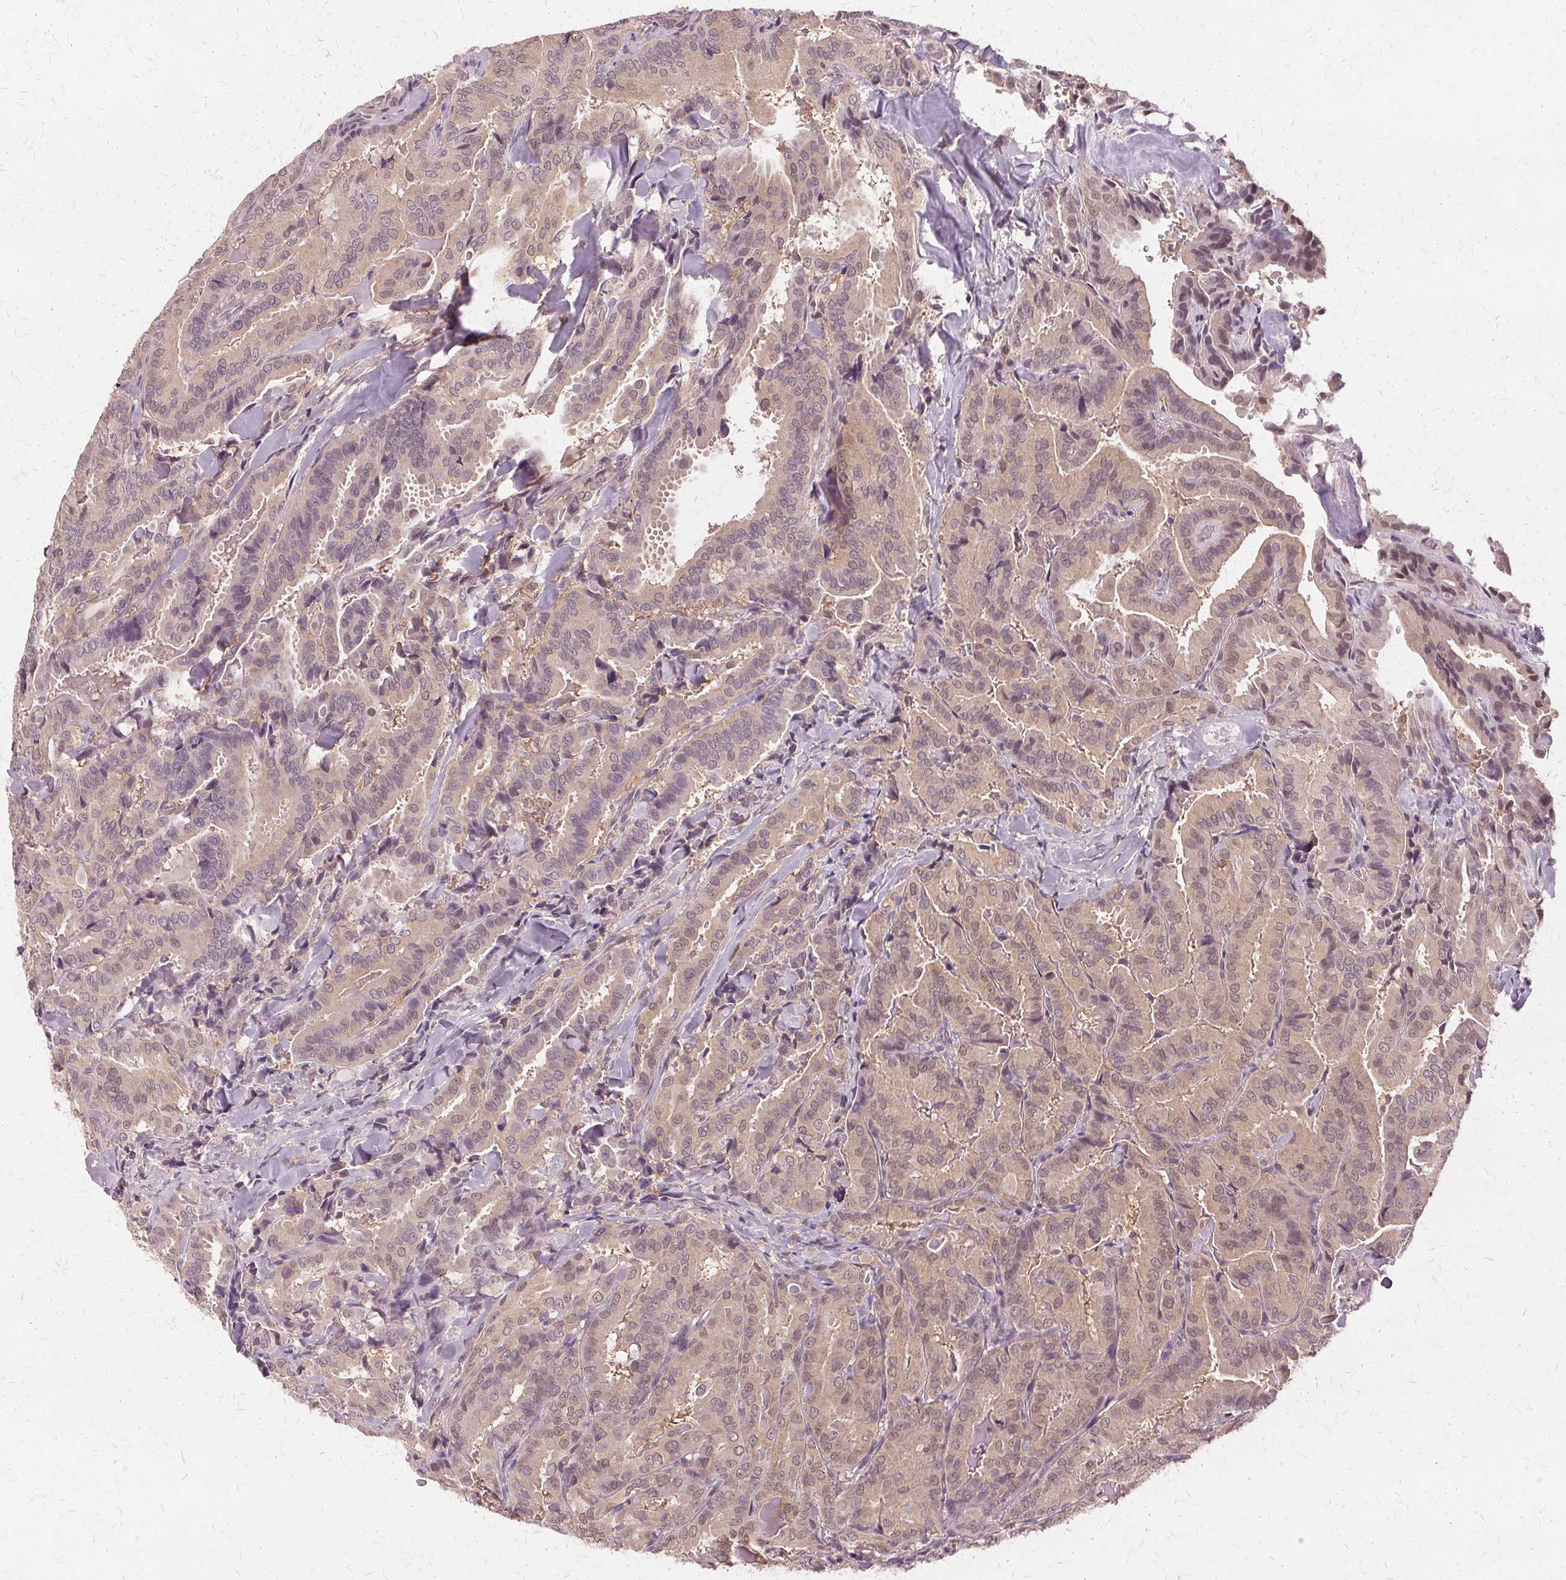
{"staining": {"intensity": "weak", "quantity": "25%-75%", "location": "nuclear"}, "tissue": "thyroid cancer", "cell_type": "Tumor cells", "image_type": "cancer", "snomed": [{"axis": "morphology", "description": "Papillary adenocarcinoma, NOS"}, {"axis": "topography", "description": "Thyroid gland"}], "caption": "High-magnification brightfield microscopy of thyroid cancer stained with DAB (3,3'-diaminobenzidine) (brown) and counterstained with hematoxylin (blue). tumor cells exhibit weak nuclear positivity is present in approximately25%-75% of cells. The staining was performed using DAB to visualize the protein expression in brown, while the nuclei were stained in blue with hematoxylin (Magnification: 20x).", "gene": "PRMT5", "patient": {"sex": "male", "age": 61}}